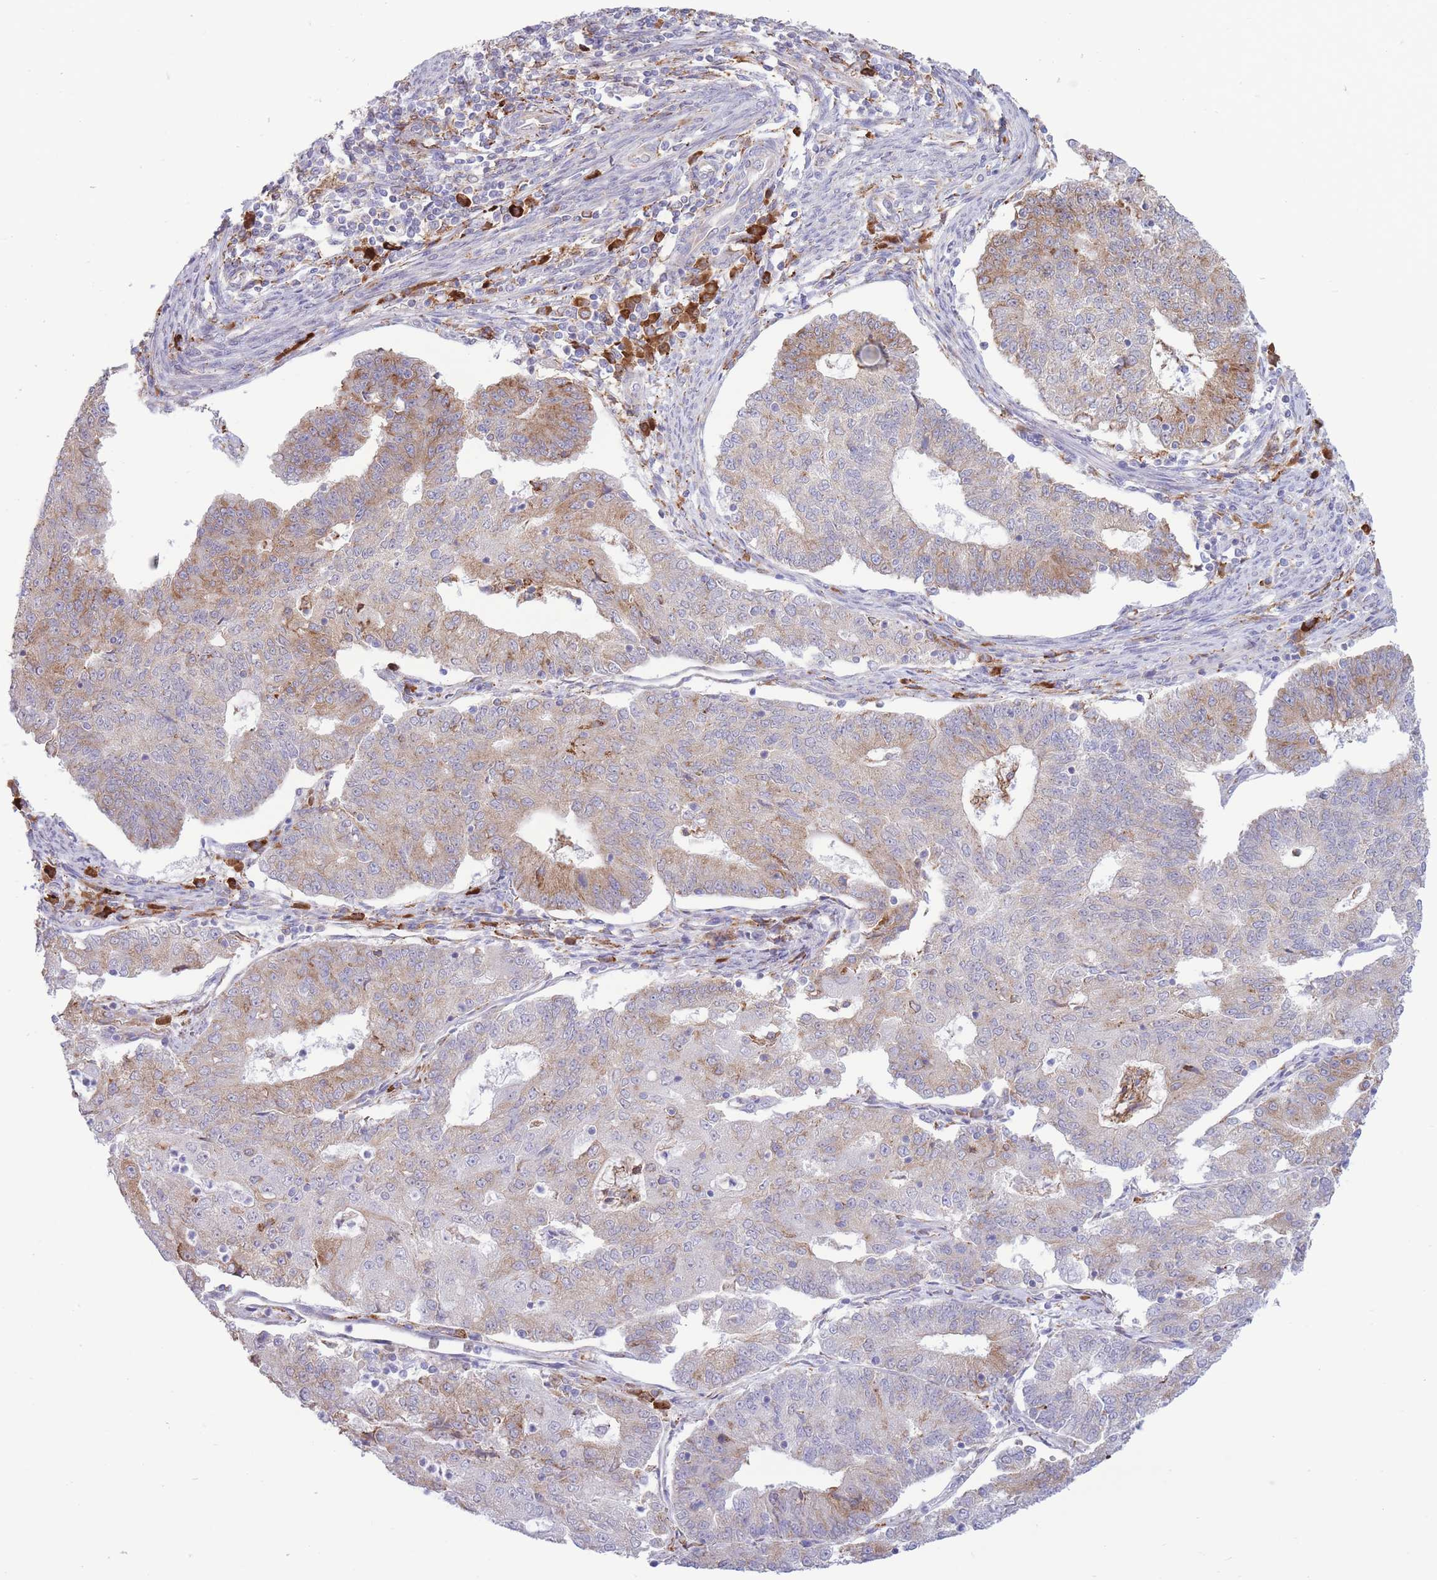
{"staining": {"intensity": "moderate", "quantity": "25%-75%", "location": "cytoplasmic/membranous"}, "tissue": "endometrial cancer", "cell_type": "Tumor cells", "image_type": "cancer", "snomed": [{"axis": "morphology", "description": "Adenocarcinoma, NOS"}, {"axis": "topography", "description": "Endometrium"}], "caption": "A medium amount of moderate cytoplasmic/membranous positivity is appreciated in approximately 25%-75% of tumor cells in adenocarcinoma (endometrial) tissue.", "gene": "MYDGF", "patient": {"sex": "female", "age": 56}}